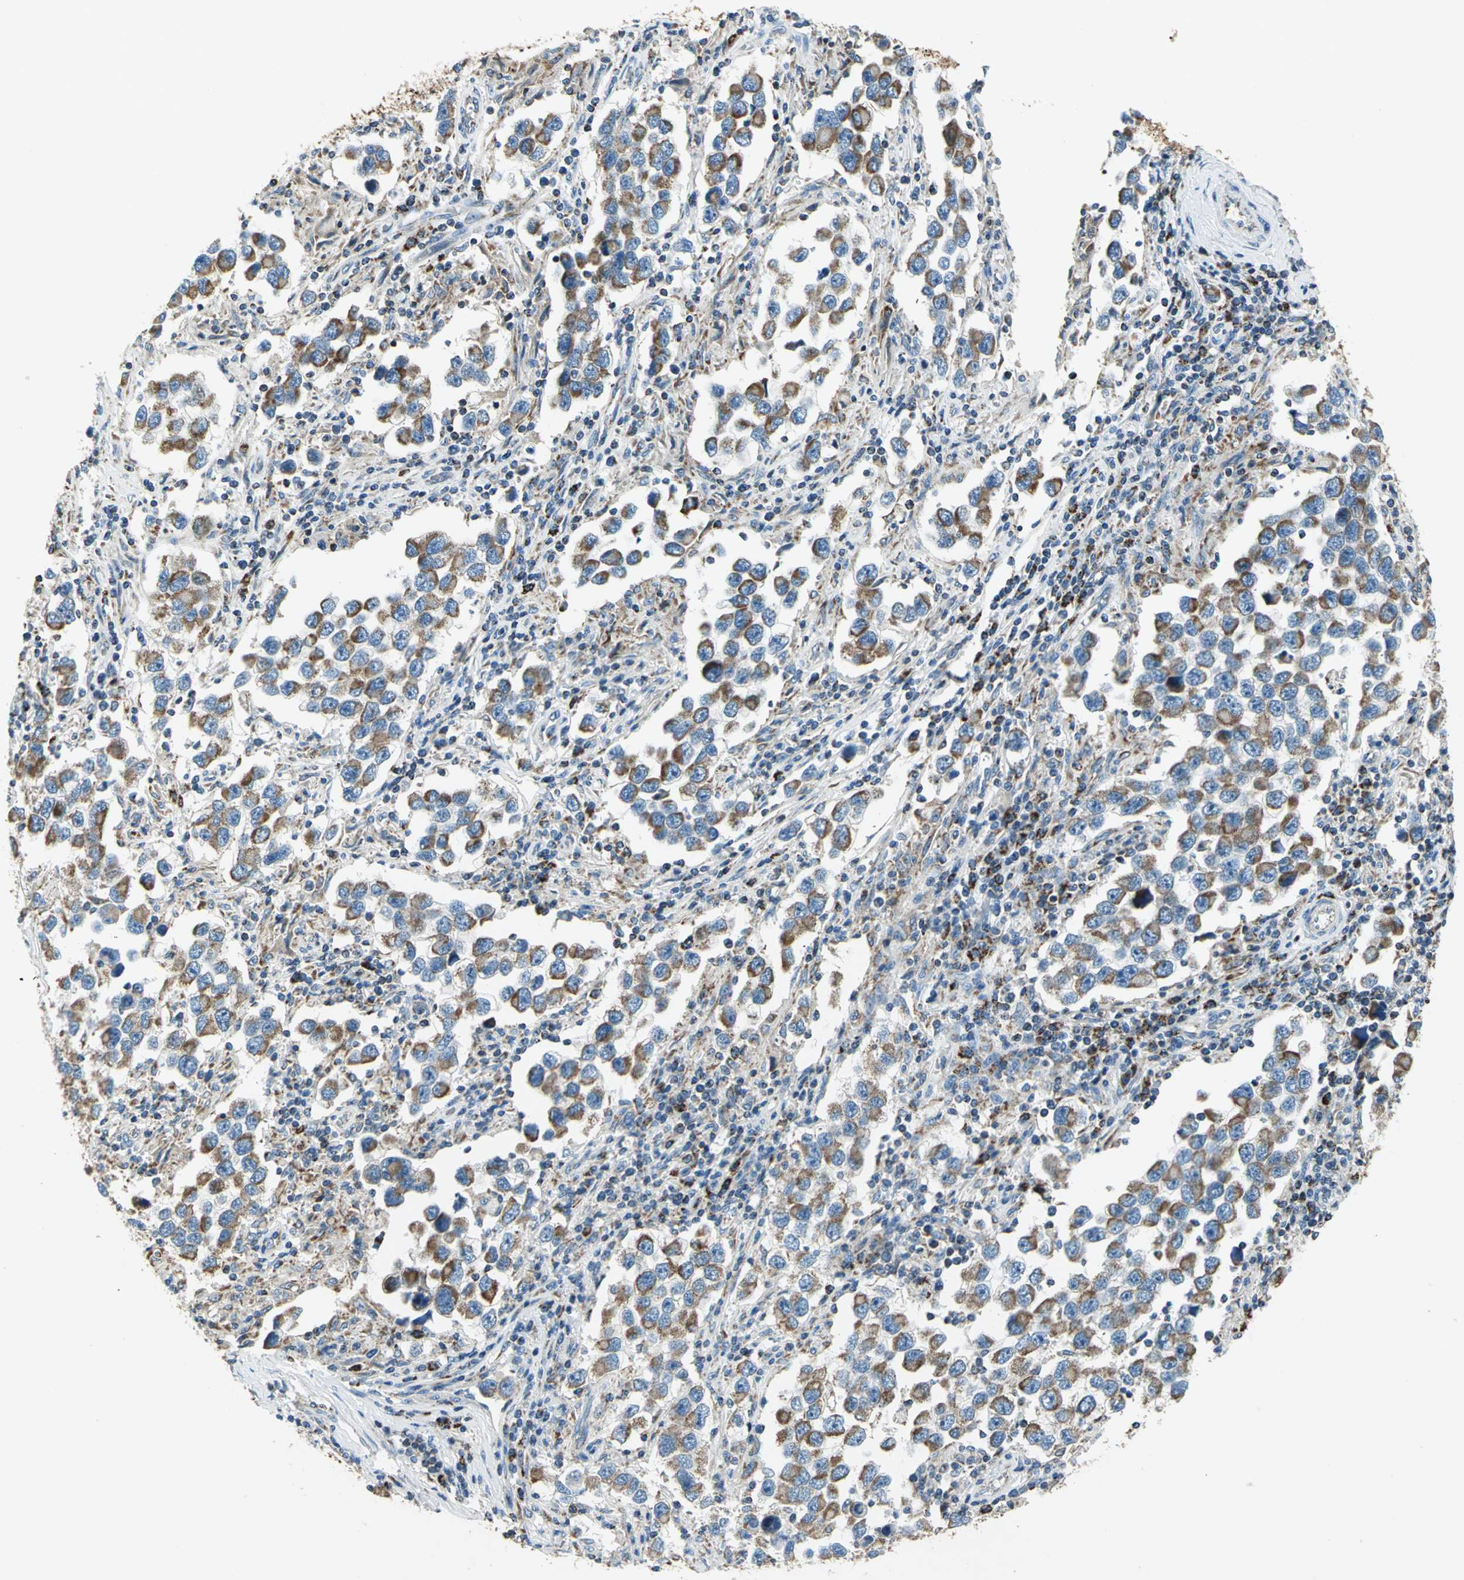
{"staining": {"intensity": "moderate", "quantity": ">75%", "location": "cytoplasmic/membranous"}, "tissue": "testis cancer", "cell_type": "Tumor cells", "image_type": "cancer", "snomed": [{"axis": "morphology", "description": "Carcinoma, Embryonal, NOS"}, {"axis": "topography", "description": "Testis"}], "caption": "Tumor cells demonstrate medium levels of moderate cytoplasmic/membranous positivity in approximately >75% of cells in human testis embryonal carcinoma.", "gene": "ACADM", "patient": {"sex": "male", "age": 21}}